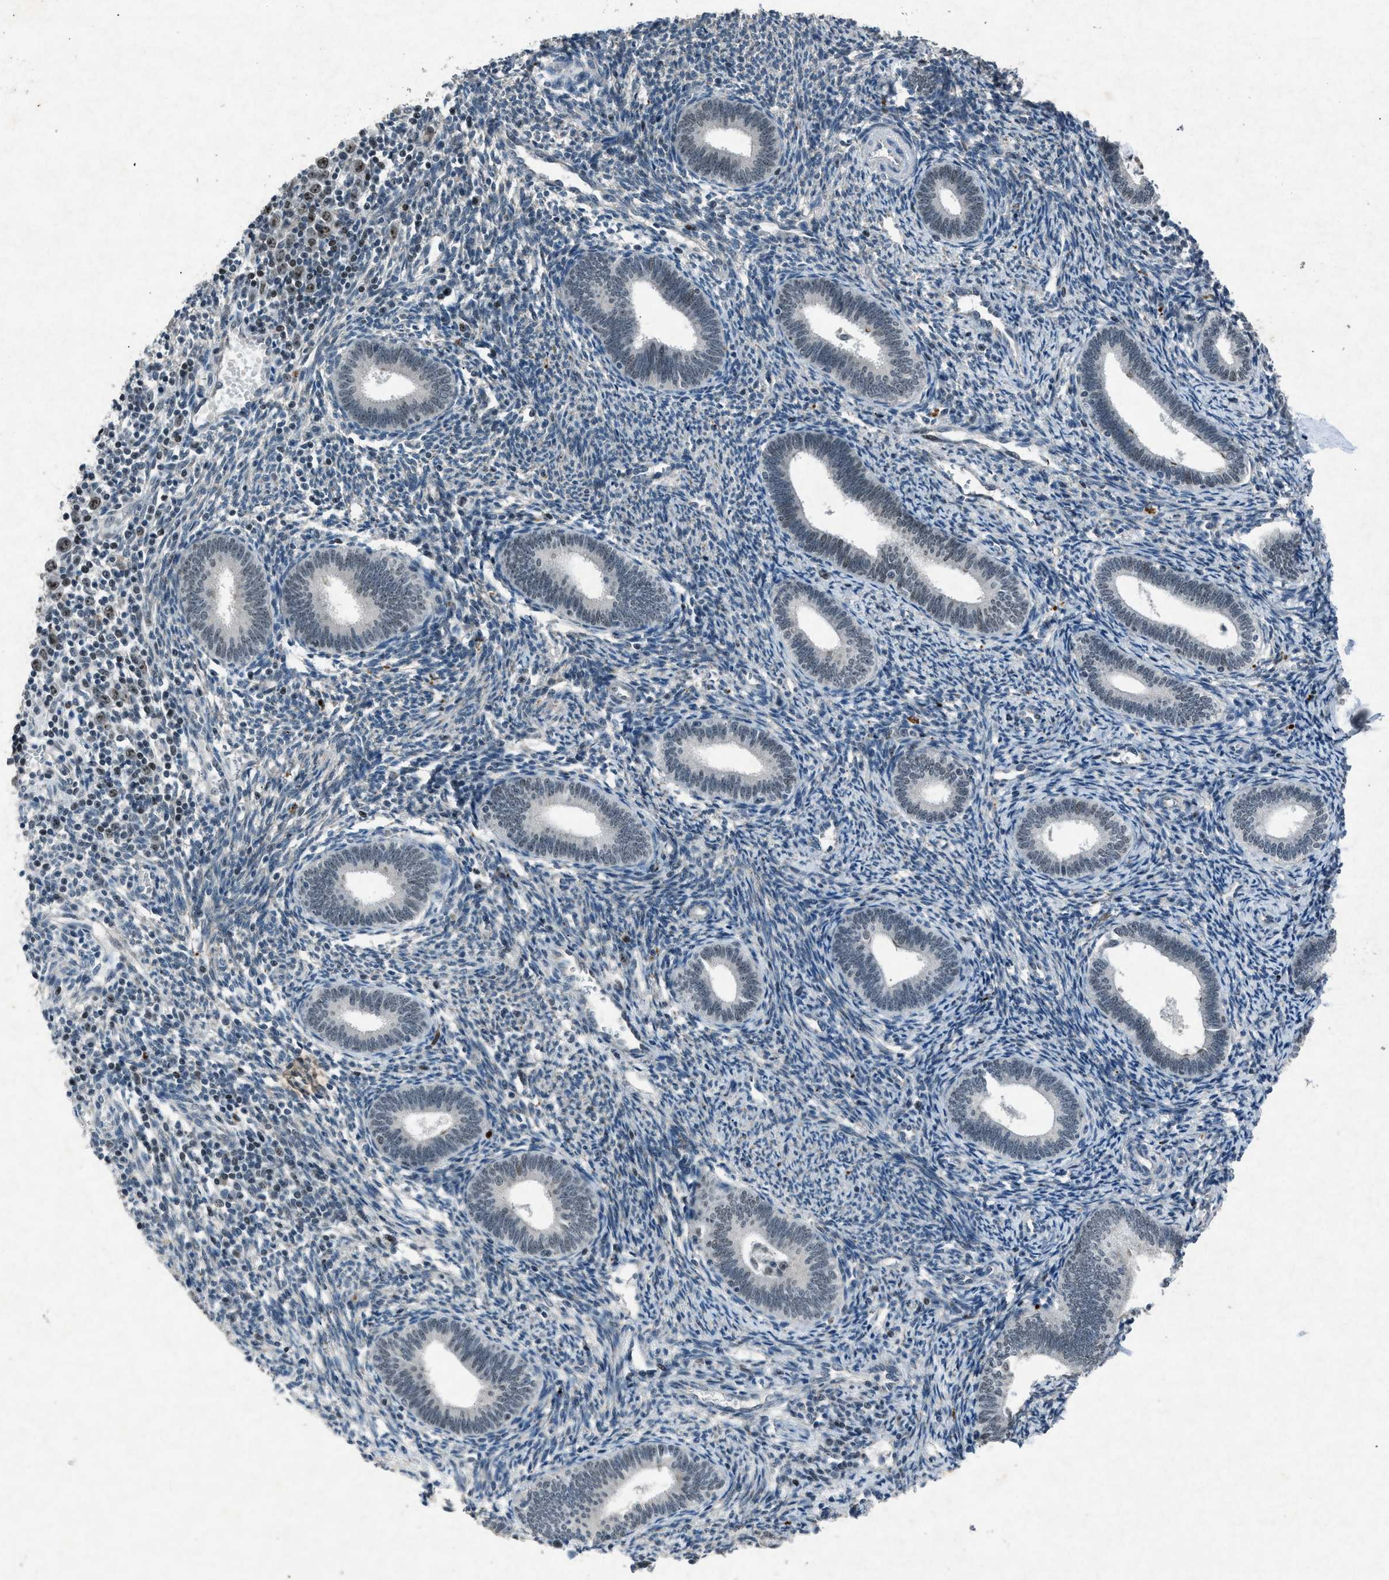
{"staining": {"intensity": "negative", "quantity": "none", "location": "none"}, "tissue": "endometrium", "cell_type": "Cells in endometrial stroma", "image_type": "normal", "snomed": [{"axis": "morphology", "description": "Normal tissue, NOS"}, {"axis": "topography", "description": "Endometrium"}], "caption": "DAB immunohistochemical staining of unremarkable human endometrium reveals no significant positivity in cells in endometrial stroma.", "gene": "ADCY1", "patient": {"sex": "female", "age": 41}}